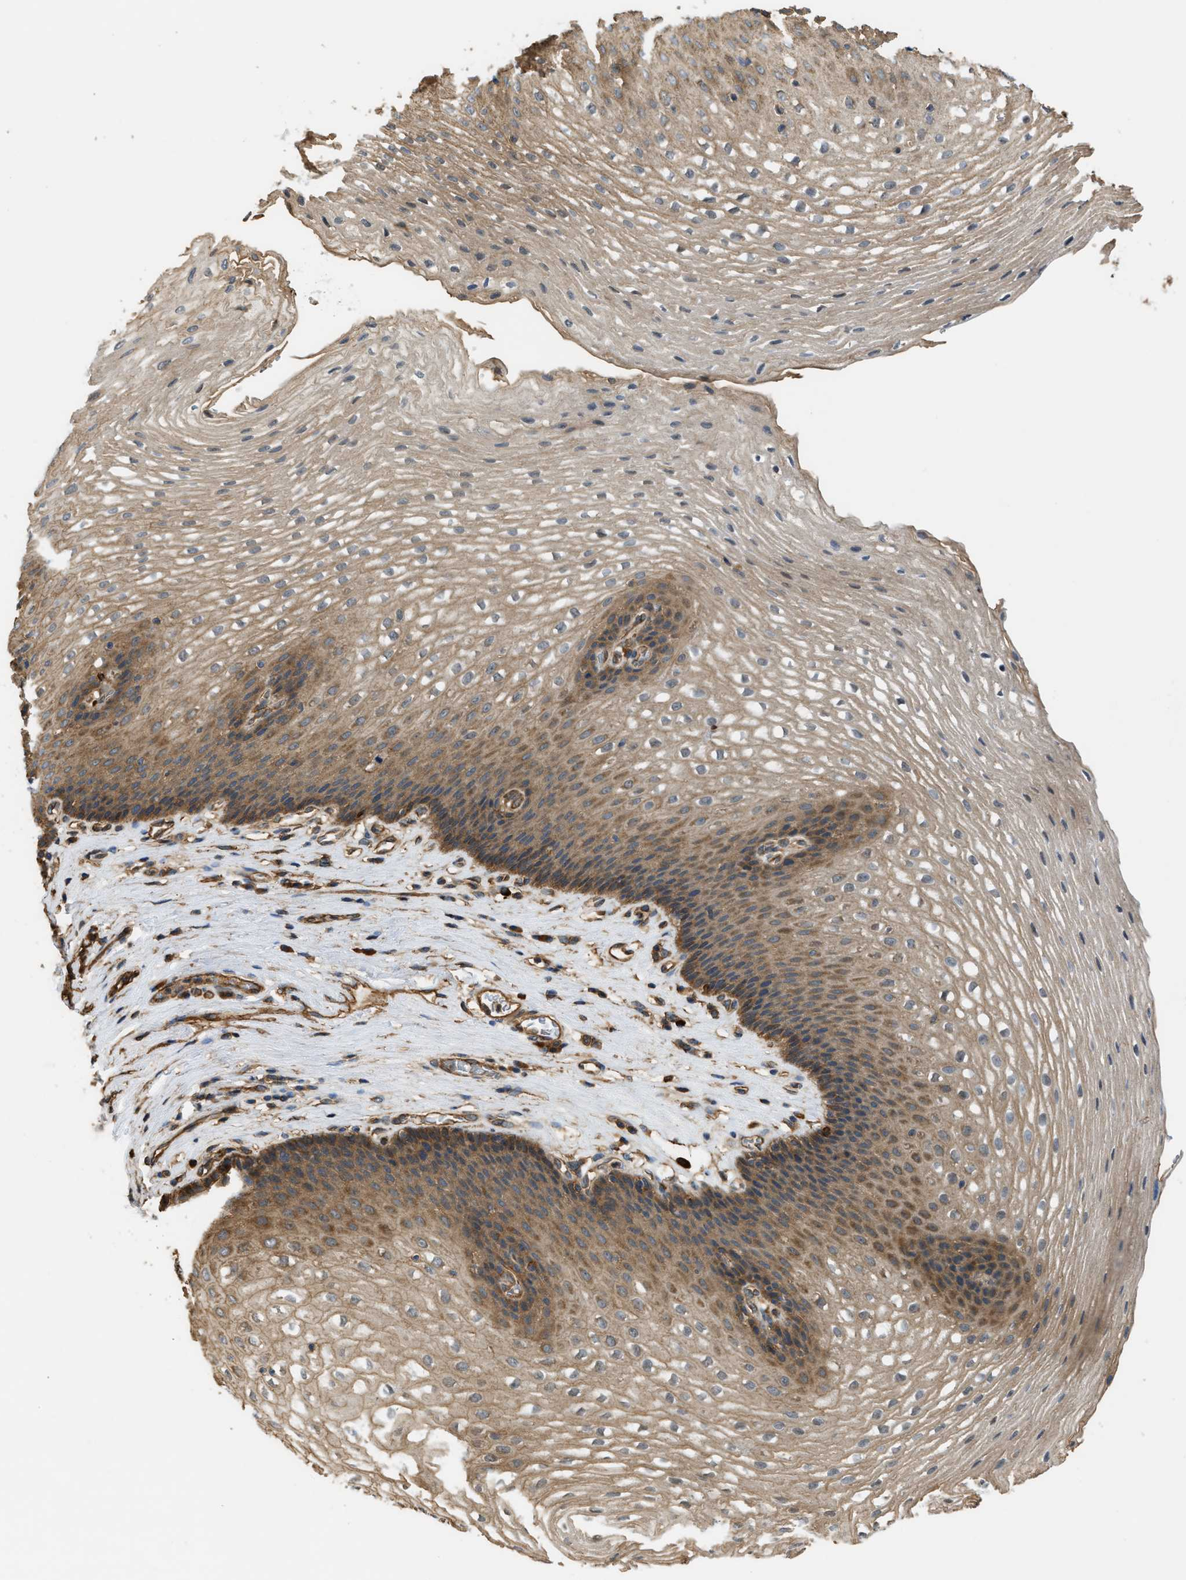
{"staining": {"intensity": "moderate", "quantity": ">75%", "location": "cytoplasmic/membranous"}, "tissue": "esophagus", "cell_type": "Squamous epithelial cells", "image_type": "normal", "snomed": [{"axis": "morphology", "description": "Normal tissue, NOS"}, {"axis": "topography", "description": "Esophagus"}], "caption": "Moderate cytoplasmic/membranous expression for a protein is appreciated in about >75% of squamous epithelial cells of unremarkable esophagus using immunohistochemistry.", "gene": "DDHD2", "patient": {"sex": "male", "age": 48}}